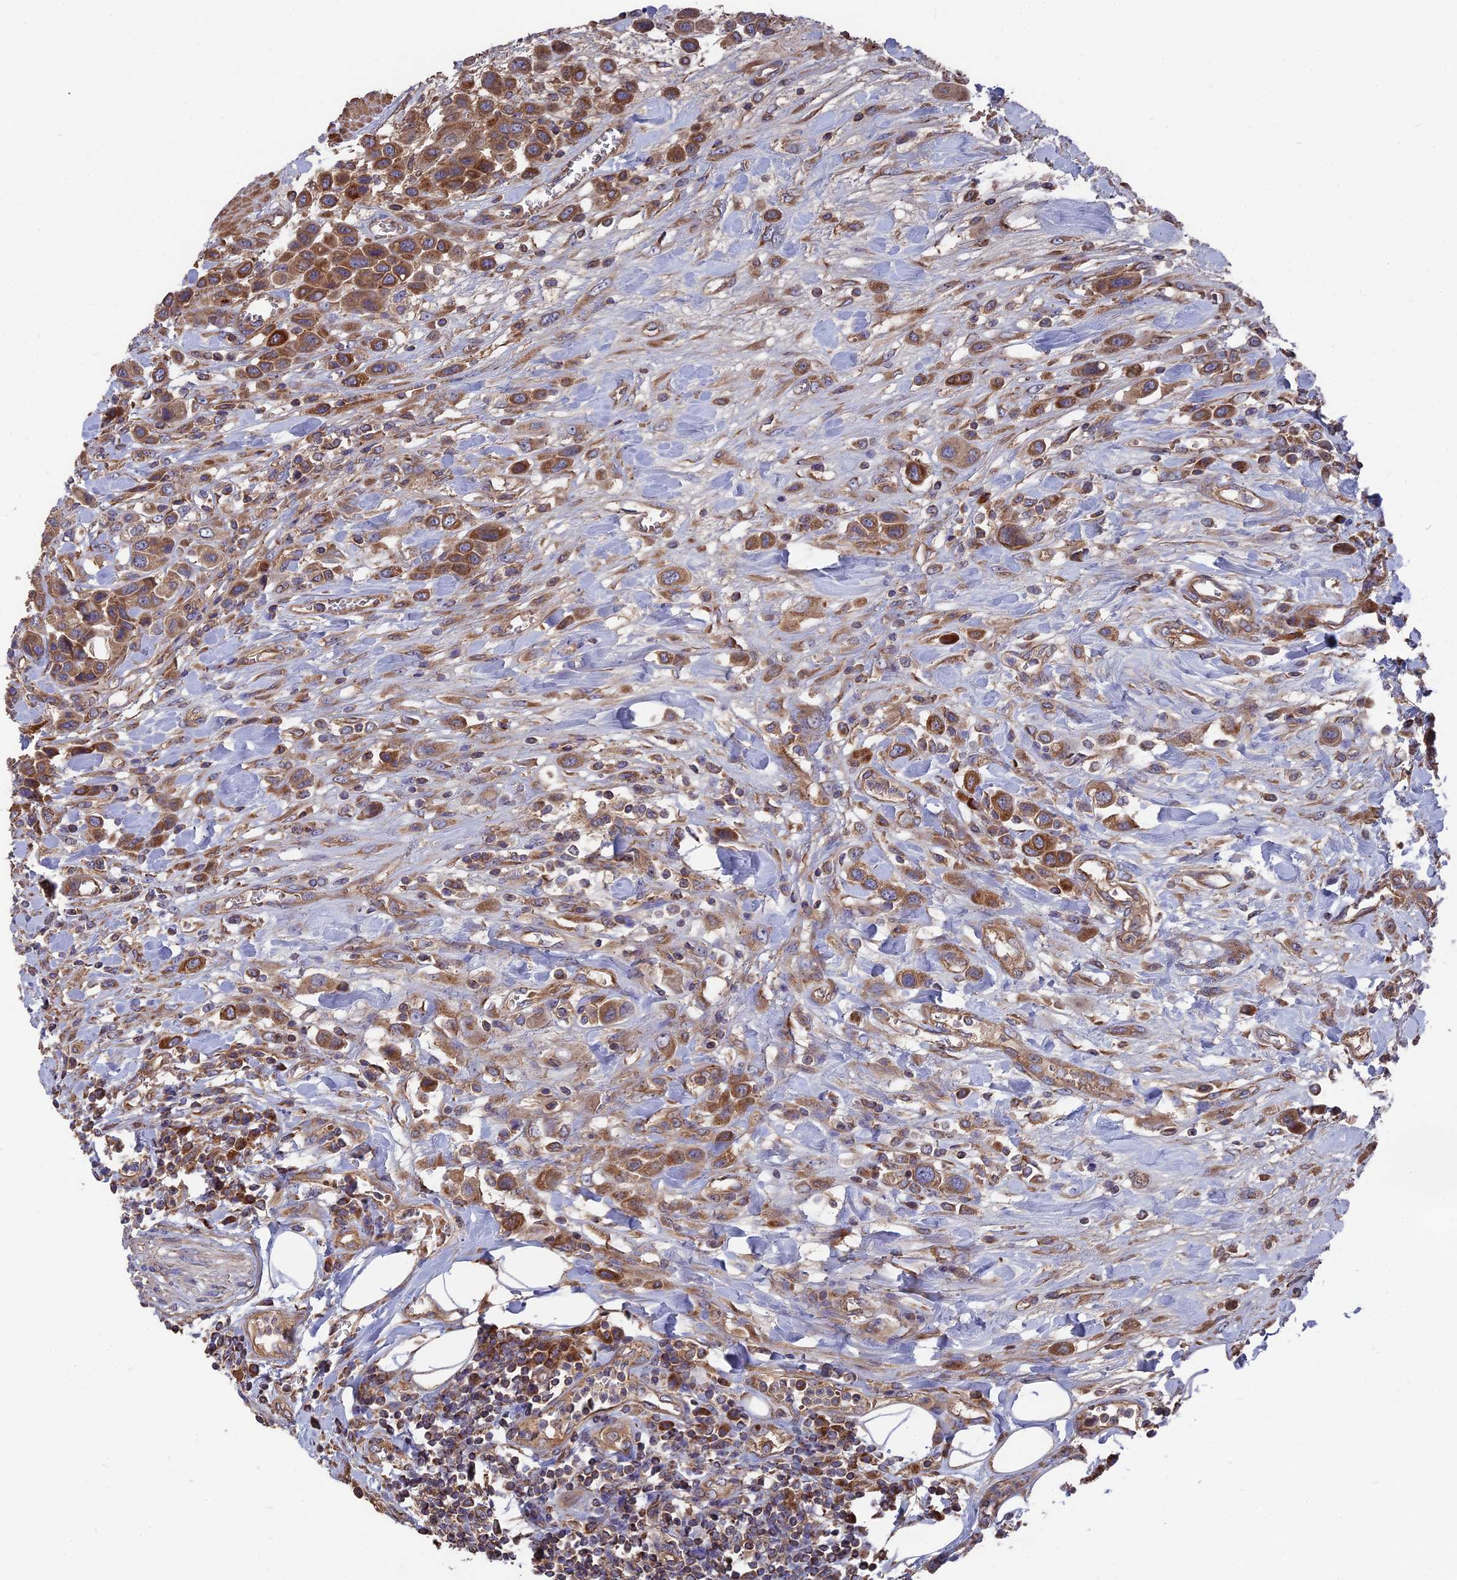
{"staining": {"intensity": "moderate", "quantity": ">75%", "location": "cytoplasmic/membranous"}, "tissue": "urothelial cancer", "cell_type": "Tumor cells", "image_type": "cancer", "snomed": [{"axis": "morphology", "description": "Urothelial carcinoma, High grade"}, {"axis": "topography", "description": "Urinary bladder"}], "caption": "An image of high-grade urothelial carcinoma stained for a protein reveals moderate cytoplasmic/membranous brown staining in tumor cells.", "gene": "TELO2", "patient": {"sex": "male", "age": 50}}